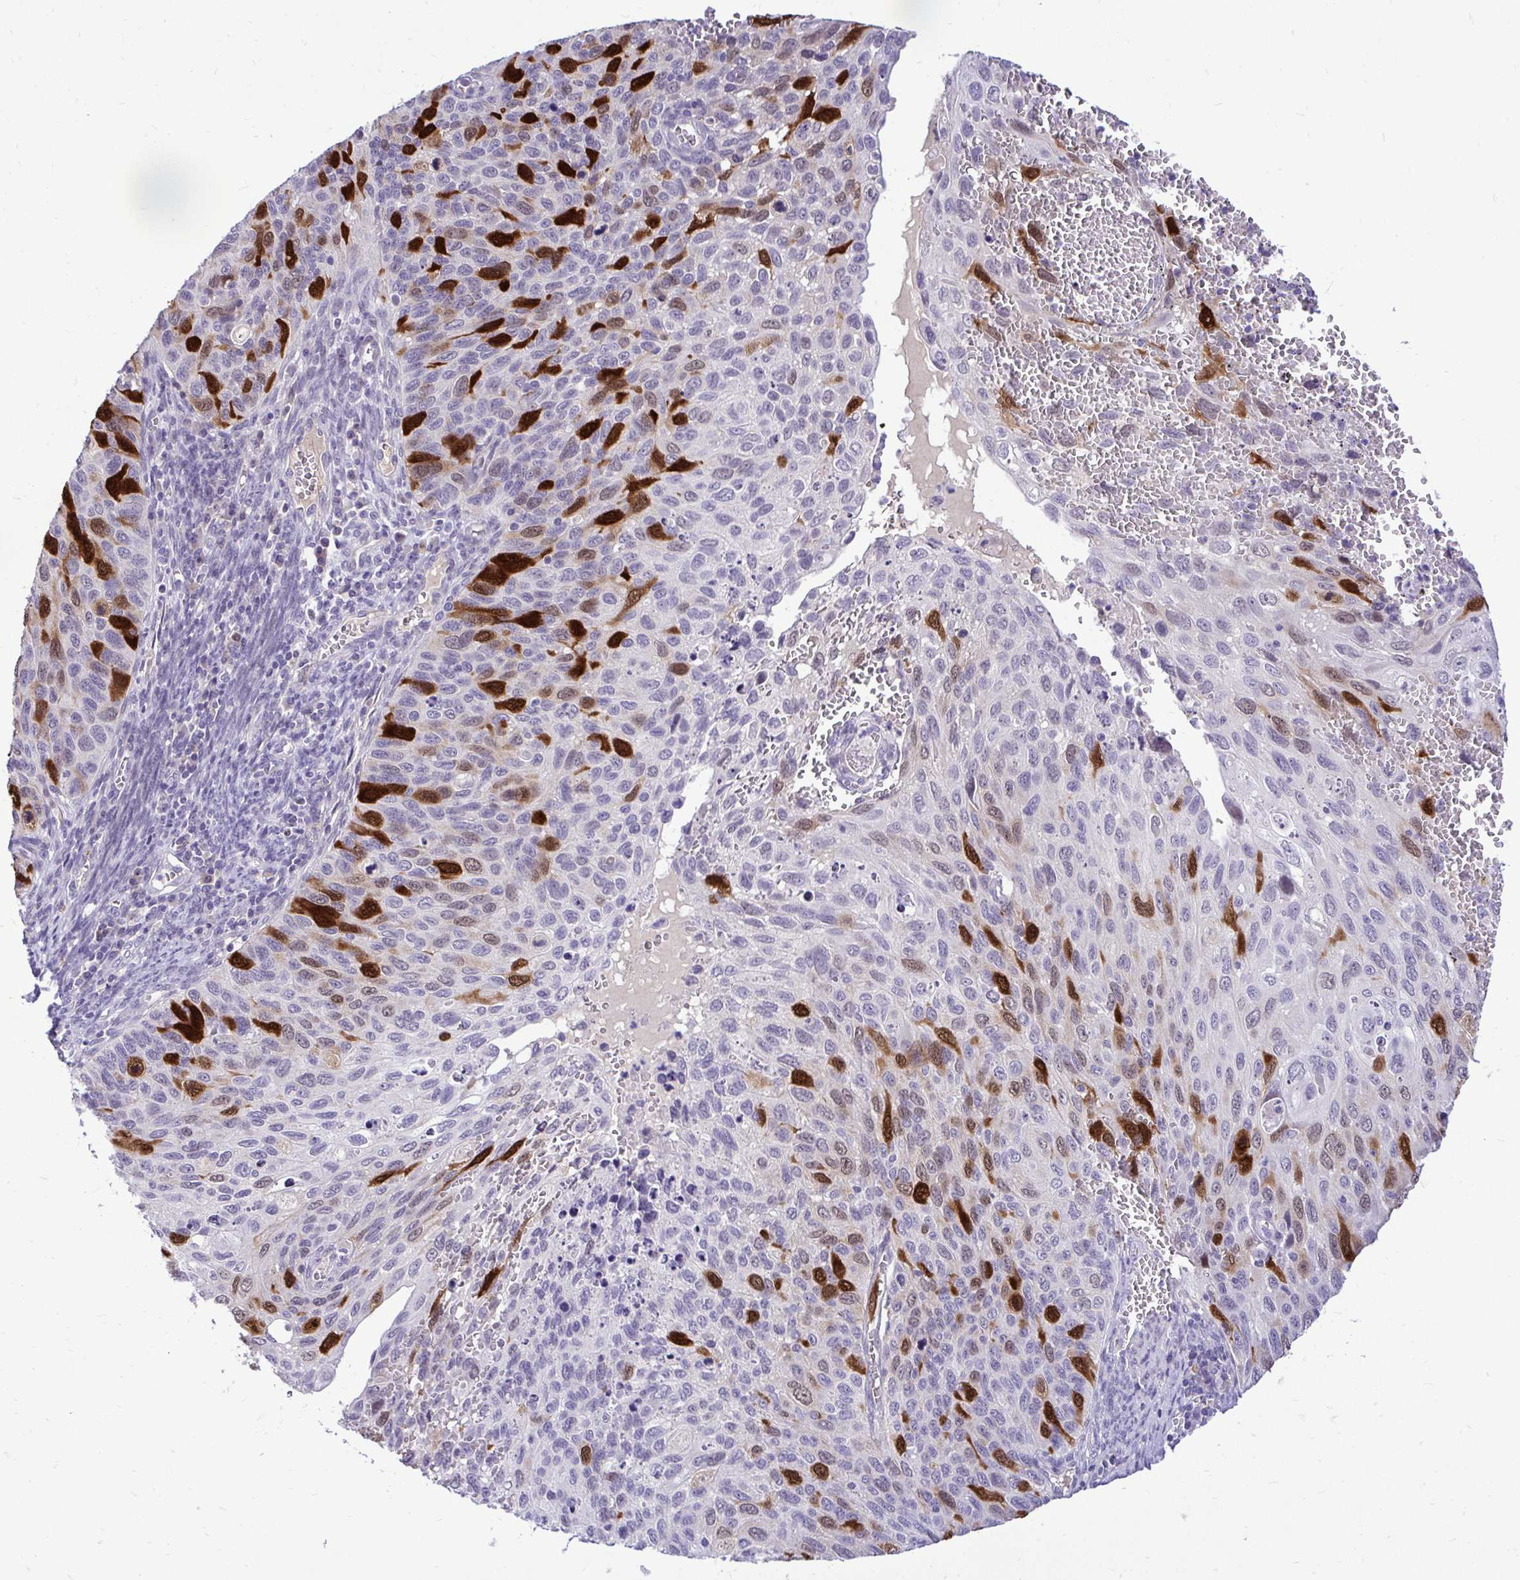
{"staining": {"intensity": "strong", "quantity": "<25%", "location": "cytoplasmic/membranous,nuclear"}, "tissue": "cervical cancer", "cell_type": "Tumor cells", "image_type": "cancer", "snomed": [{"axis": "morphology", "description": "Squamous cell carcinoma, NOS"}, {"axis": "topography", "description": "Cervix"}], "caption": "IHC staining of squamous cell carcinoma (cervical), which demonstrates medium levels of strong cytoplasmic/membranous and nuclear expression in approximately <25% of tumor cells indicating strong cytoplasmic/membranous and nuclear protein expression. The staining was performed using DAB (3,3'-diaminobenzidine) (brown) for protein detection and nuclei were counterstained in hematoxylin (blue).", "gene": "CDC20", "patient": {"sex": "female", "age": 70}}